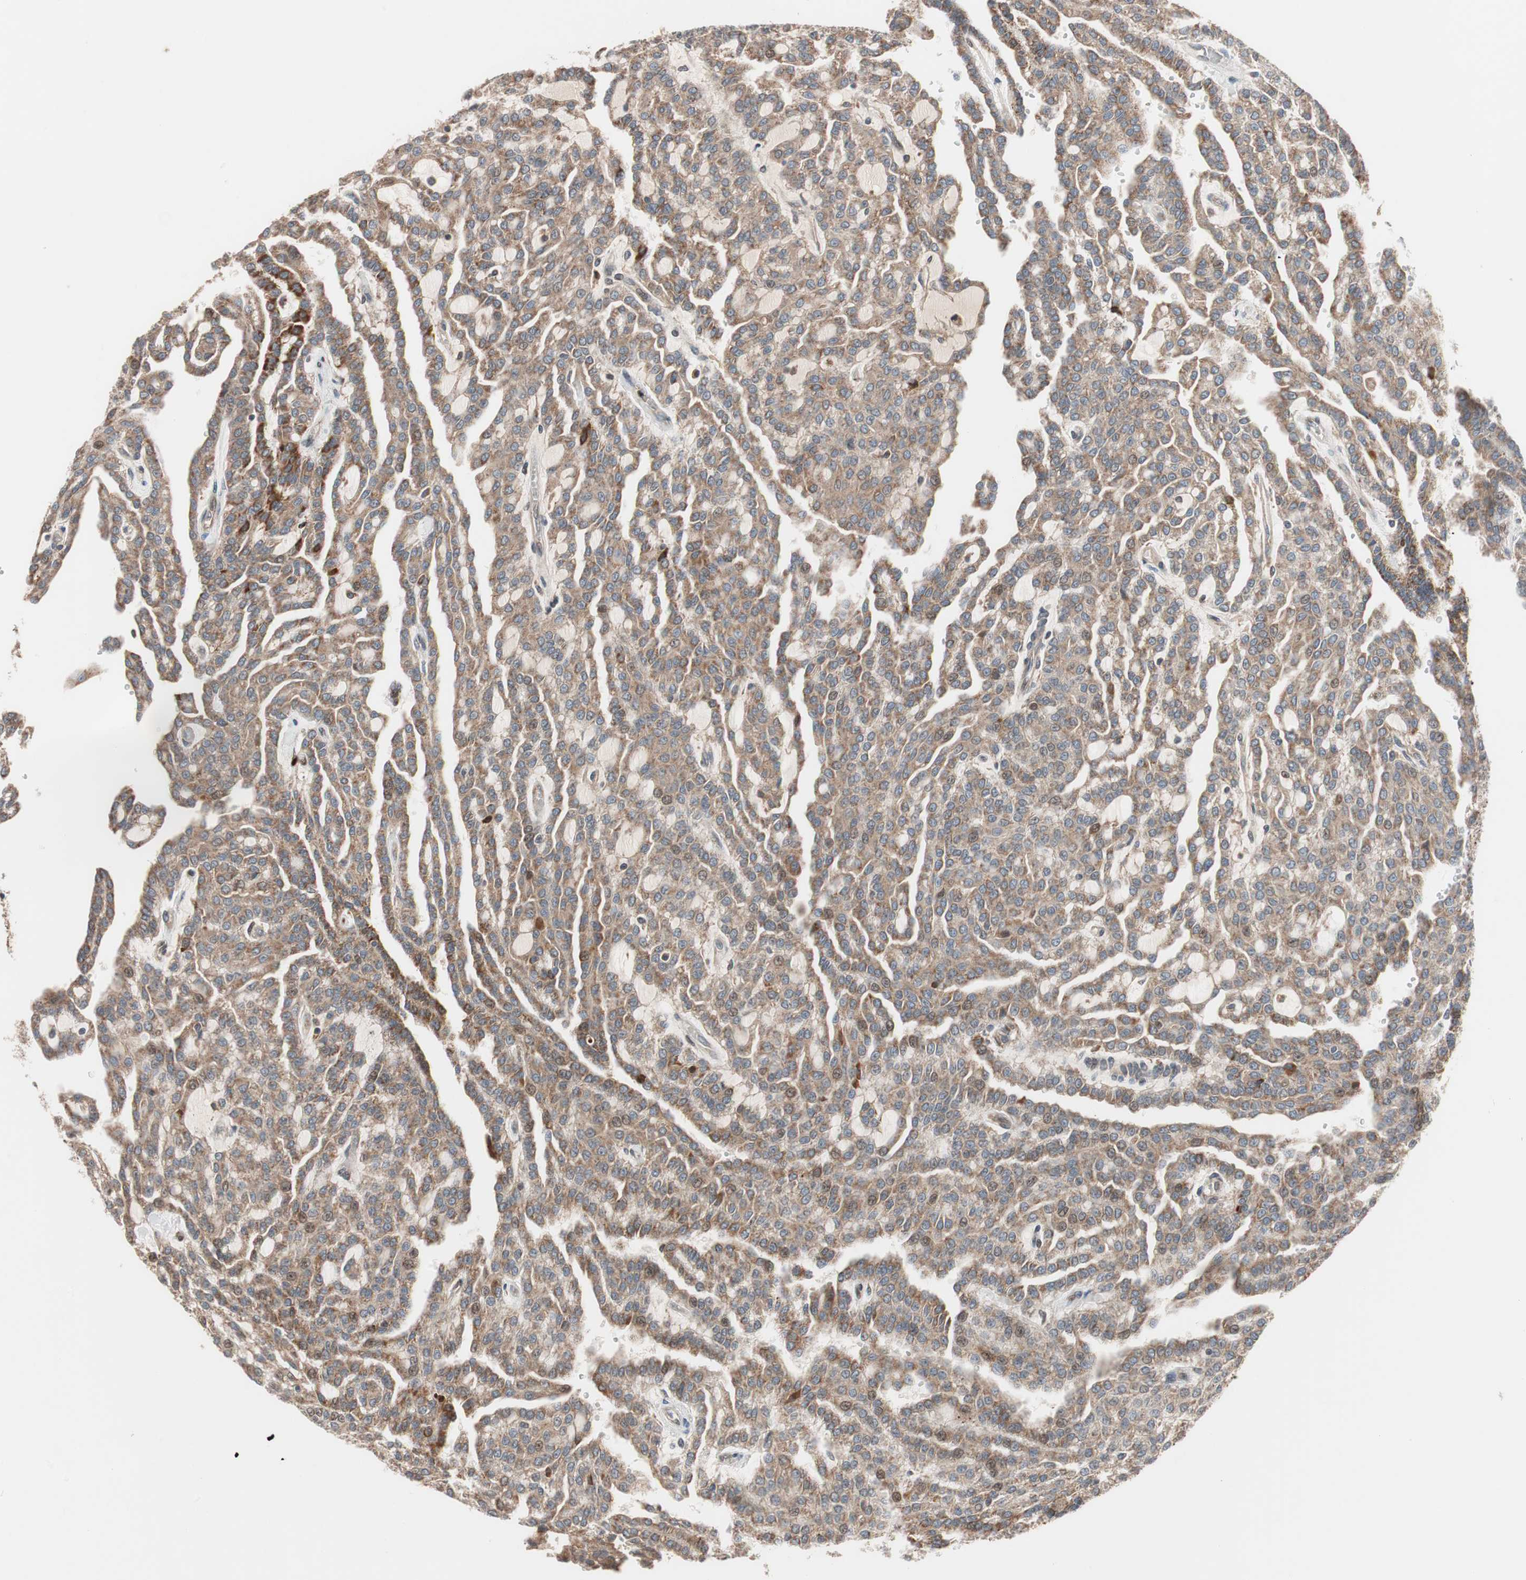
{"staining": {"intensity": "moderate", "quantity": ">75%", "location": "cytoplasmic/membranous"}, "tissue": "renal cancer", "cell_type": "Tumor cells", "image_type": "cancer", "snomed": [{"axis": "morphology", "description": "Adenocarcinoma, NOS"}, {"axis": "topography", "description": "Kidney"}], "caption": "The photomicrograph reveals staining of renal adenocarcinoma, revealing moderate cytoplasmic/membranous protein staining (brown color) within tumor cells. (brown staining indicates protein expression, while blue staining denotes nuclei).", "gene": "NF2", "patient": {"sex": "male", "age": 63}}